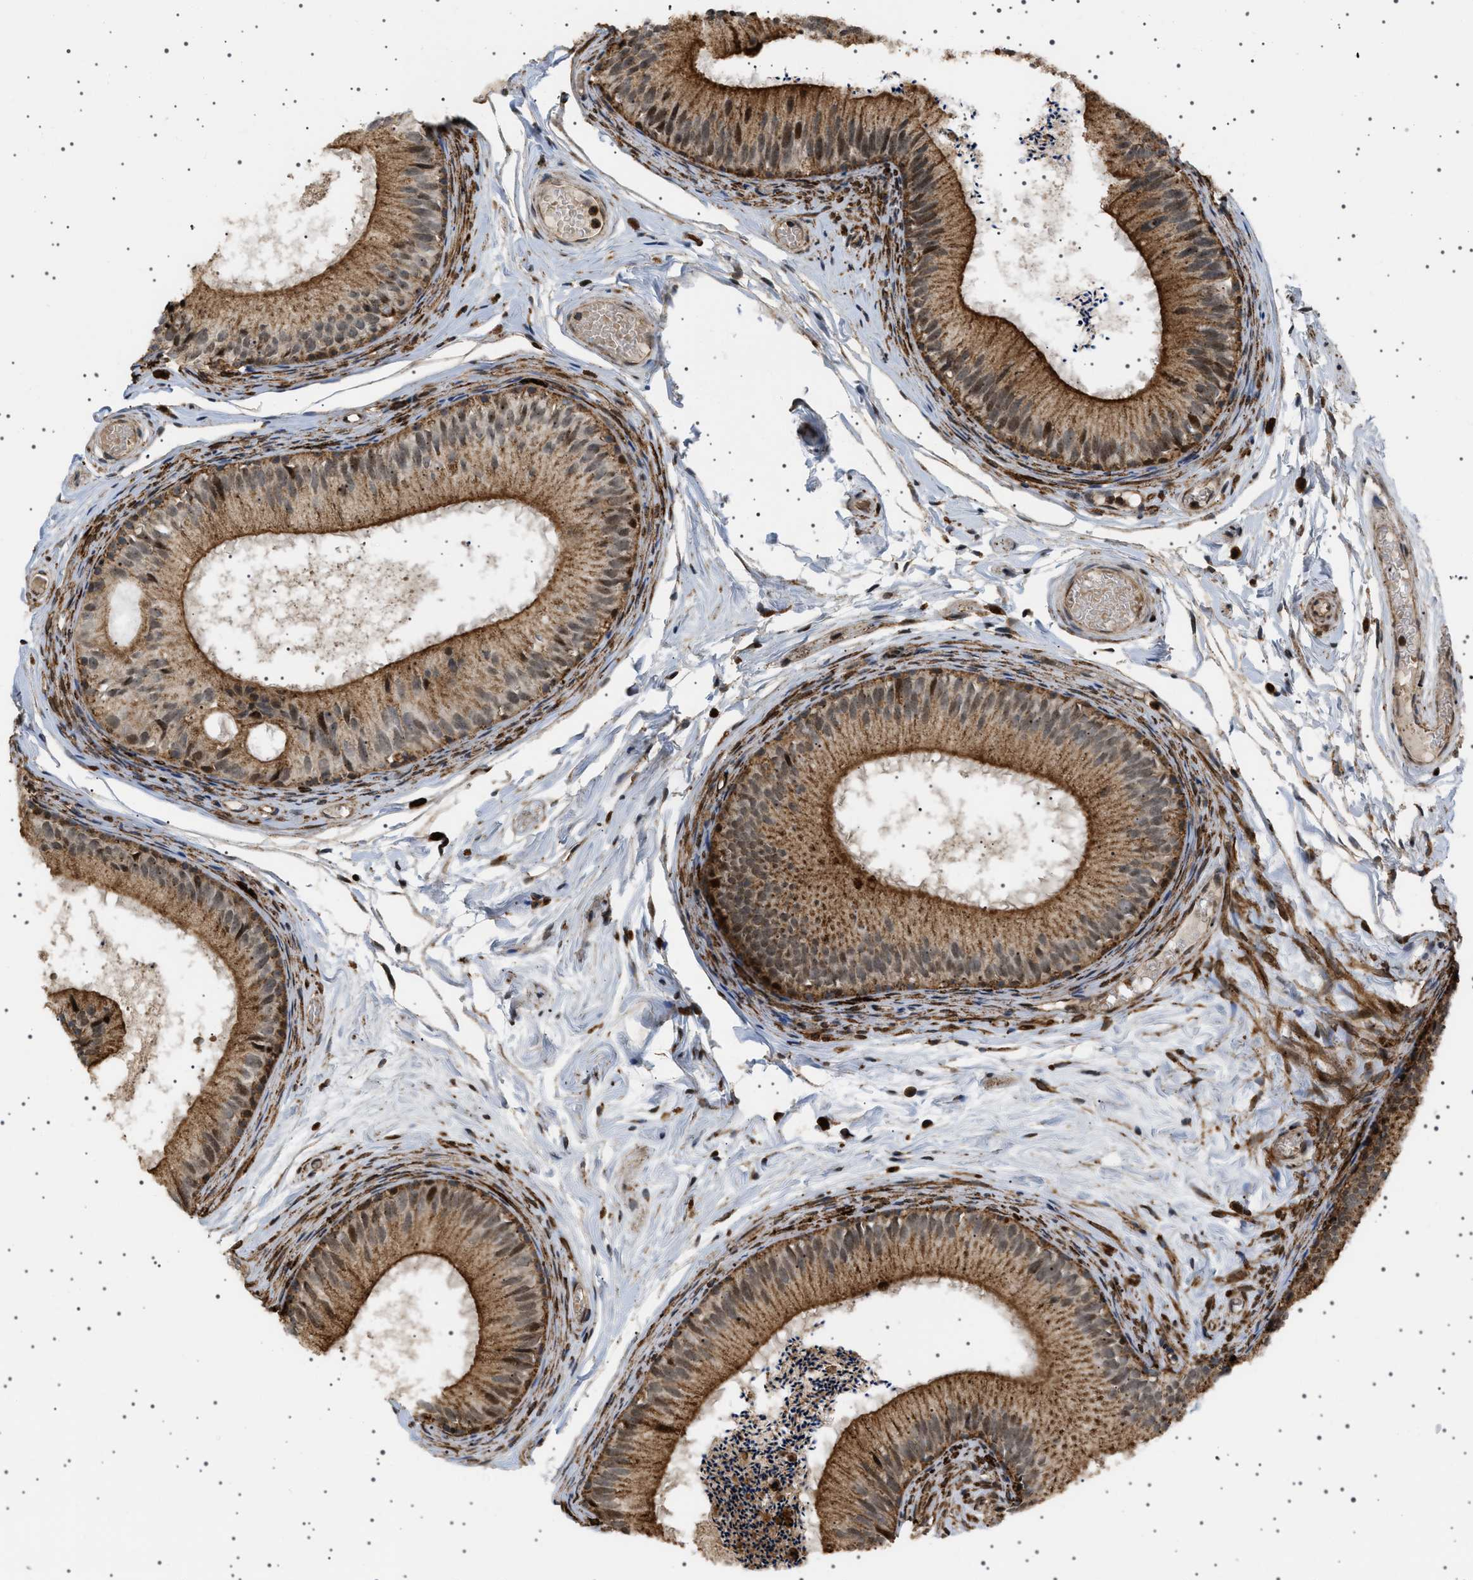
{"staining": {"intensity": "strong", "quantity": ">75%", "location": "cytoplasmic/membranous,nuclear"}, "tissue": "epididymis", "cell_type": "Glandular cells", "image_type": "normal", "snomed": [{"axis": "morphology", "description": "Normal tissue, NOS"}, {"axis": "topography", "description": "Epididymis"}], "caption": "Strong cytoplasmic/membranous,nuclear protein expression is appreciated in about >75% of glandular cells in epididymis. (IHC, brightfield microscopy, high magnification).", "gene": "MELK", "patient": {"sex": "male", "age": 46}}